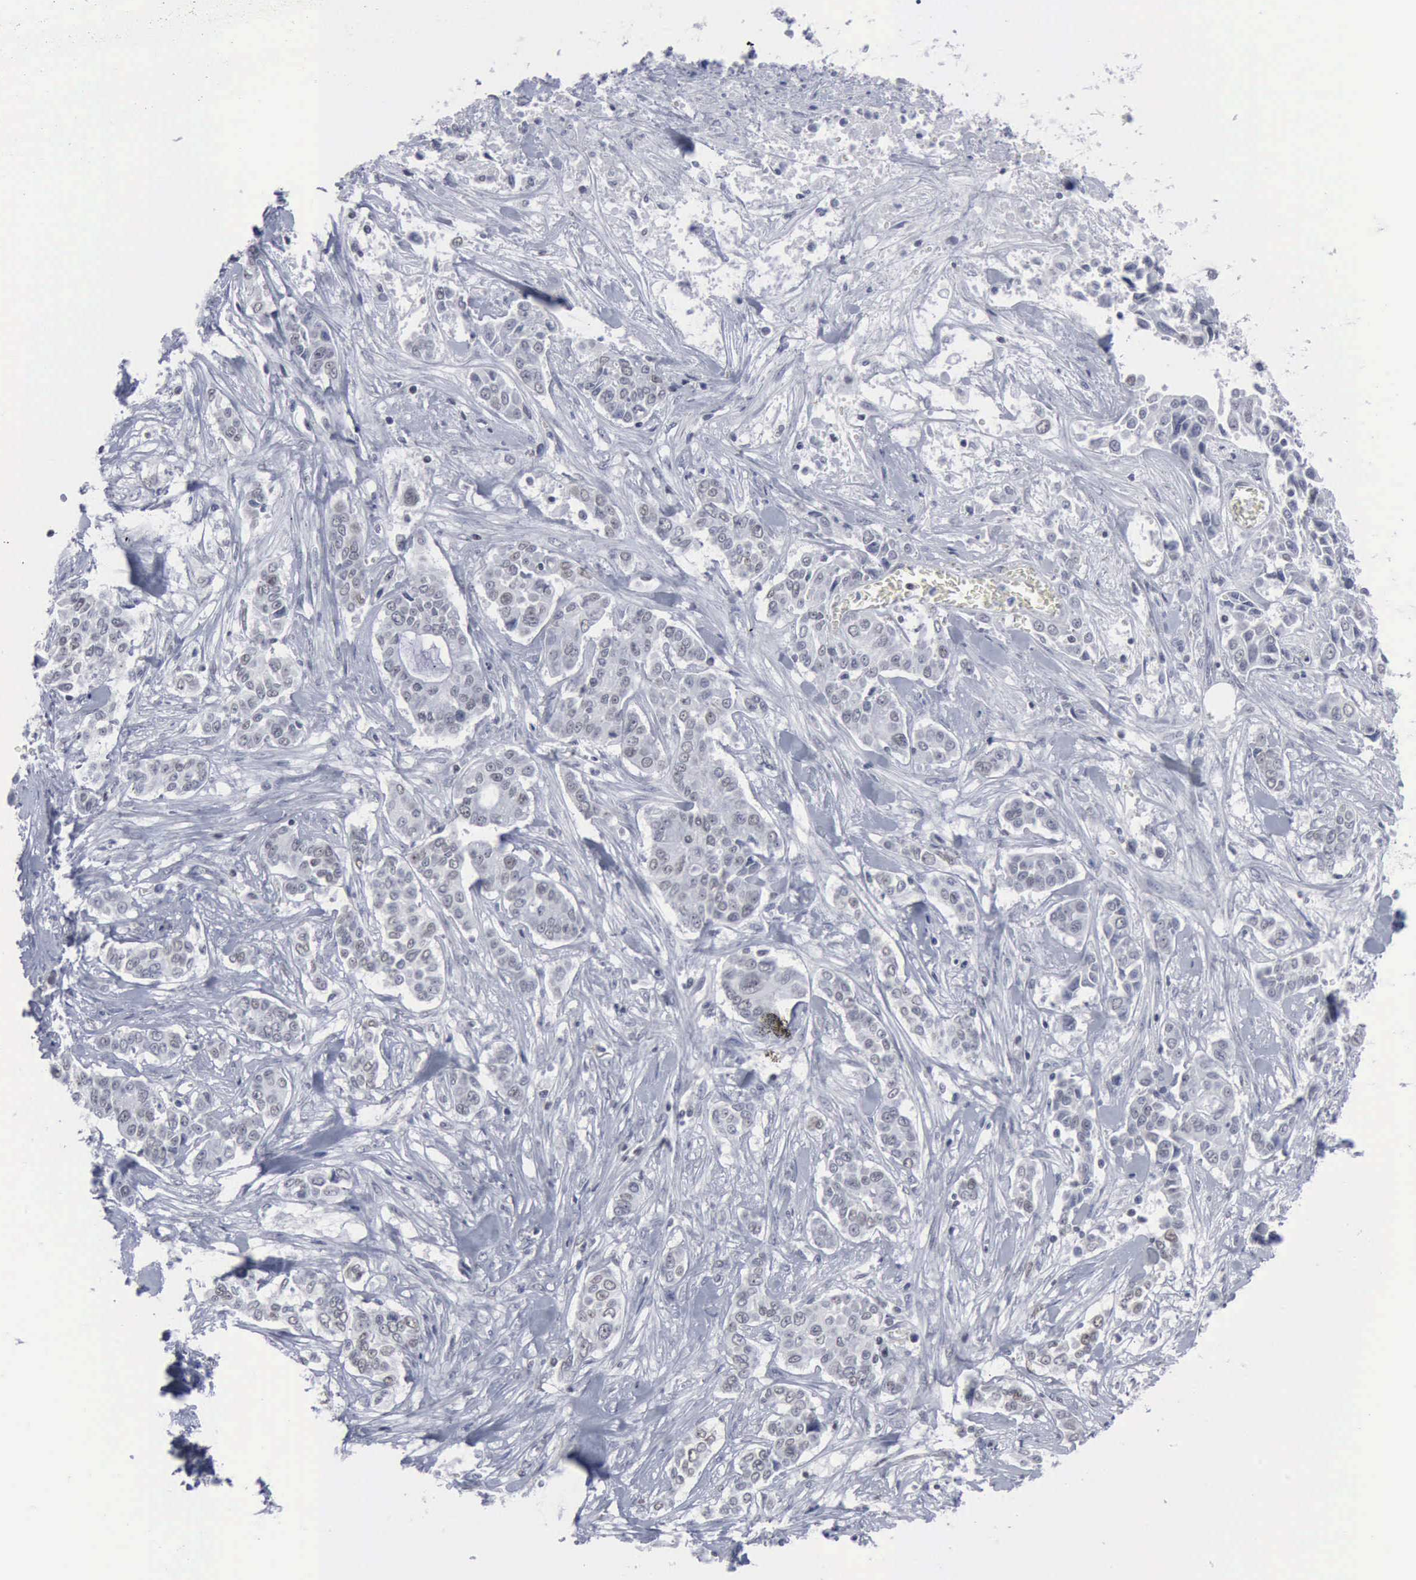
{"staining": {"intensity": "weak", "quantity": "25%-75%", "location": "nuclear"}, "tissue": "pancreatic cancer", "cell_type": "Tumor cells", "image_type": "cancer", "snomed": [{"axis": "morphology", "description": "Adenocarcinoma, NOS"}, {"axis": "topography", "description": "Pancreas"}], "caption": "Protein expression analysis of adenocarcinoma (pancreatic) exhibits weak nuclear expression in about 25%-75% of tumor cells. The staining was performed using DAB (3,3'-diaminobenzidine), with brown indicating positive protein expression. Nuclei are stained blue with hematoxylin.", "gene": "XPA", "patient": {"sex": "female", "age": 52}}